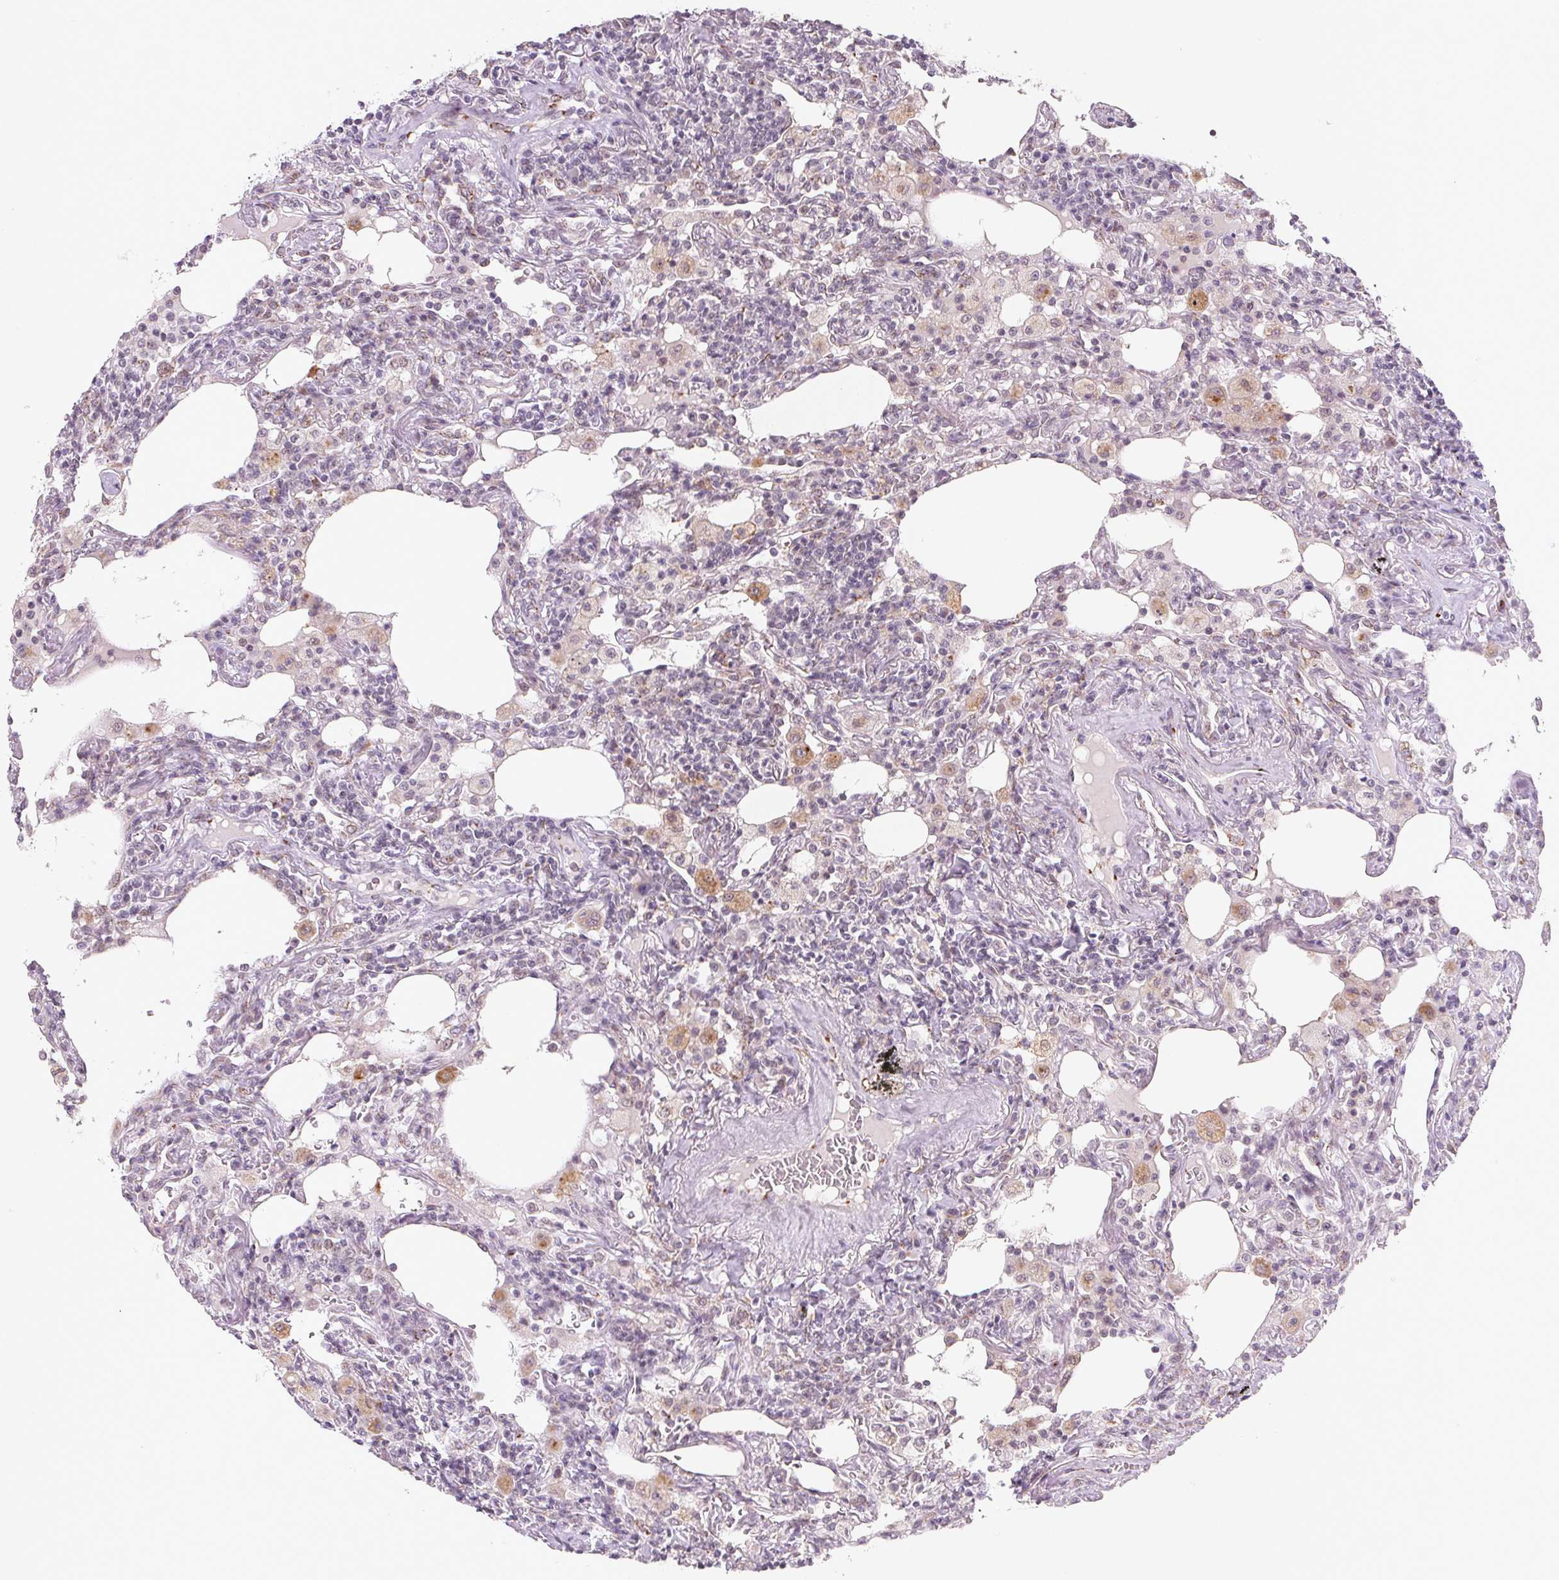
{"staining": {"intensity": "negative", "quantity": "none", "location": "none"}, "tissue": "lymphoma", "cell_type": "Tumor cells", "image_type": "cancer", "snomed": [{"axis": "morphology", "description": "Malignant lymphoma, non-Hodgkin's type, Low grade"}, {"axis": "topography", "description": "Lung"}], "caption": "This is a micrograph of immunohistochemistry (IHC) staining of lymphoma, which shows no staining in tumor cells. The staining is performed using DAB (3,3'-diaminobenzidine) brown chromogen with nuclei counter-stained in using hematoxylin.", "gene": "RAB22A", "patient": {"sex": "female", "age": 71}}